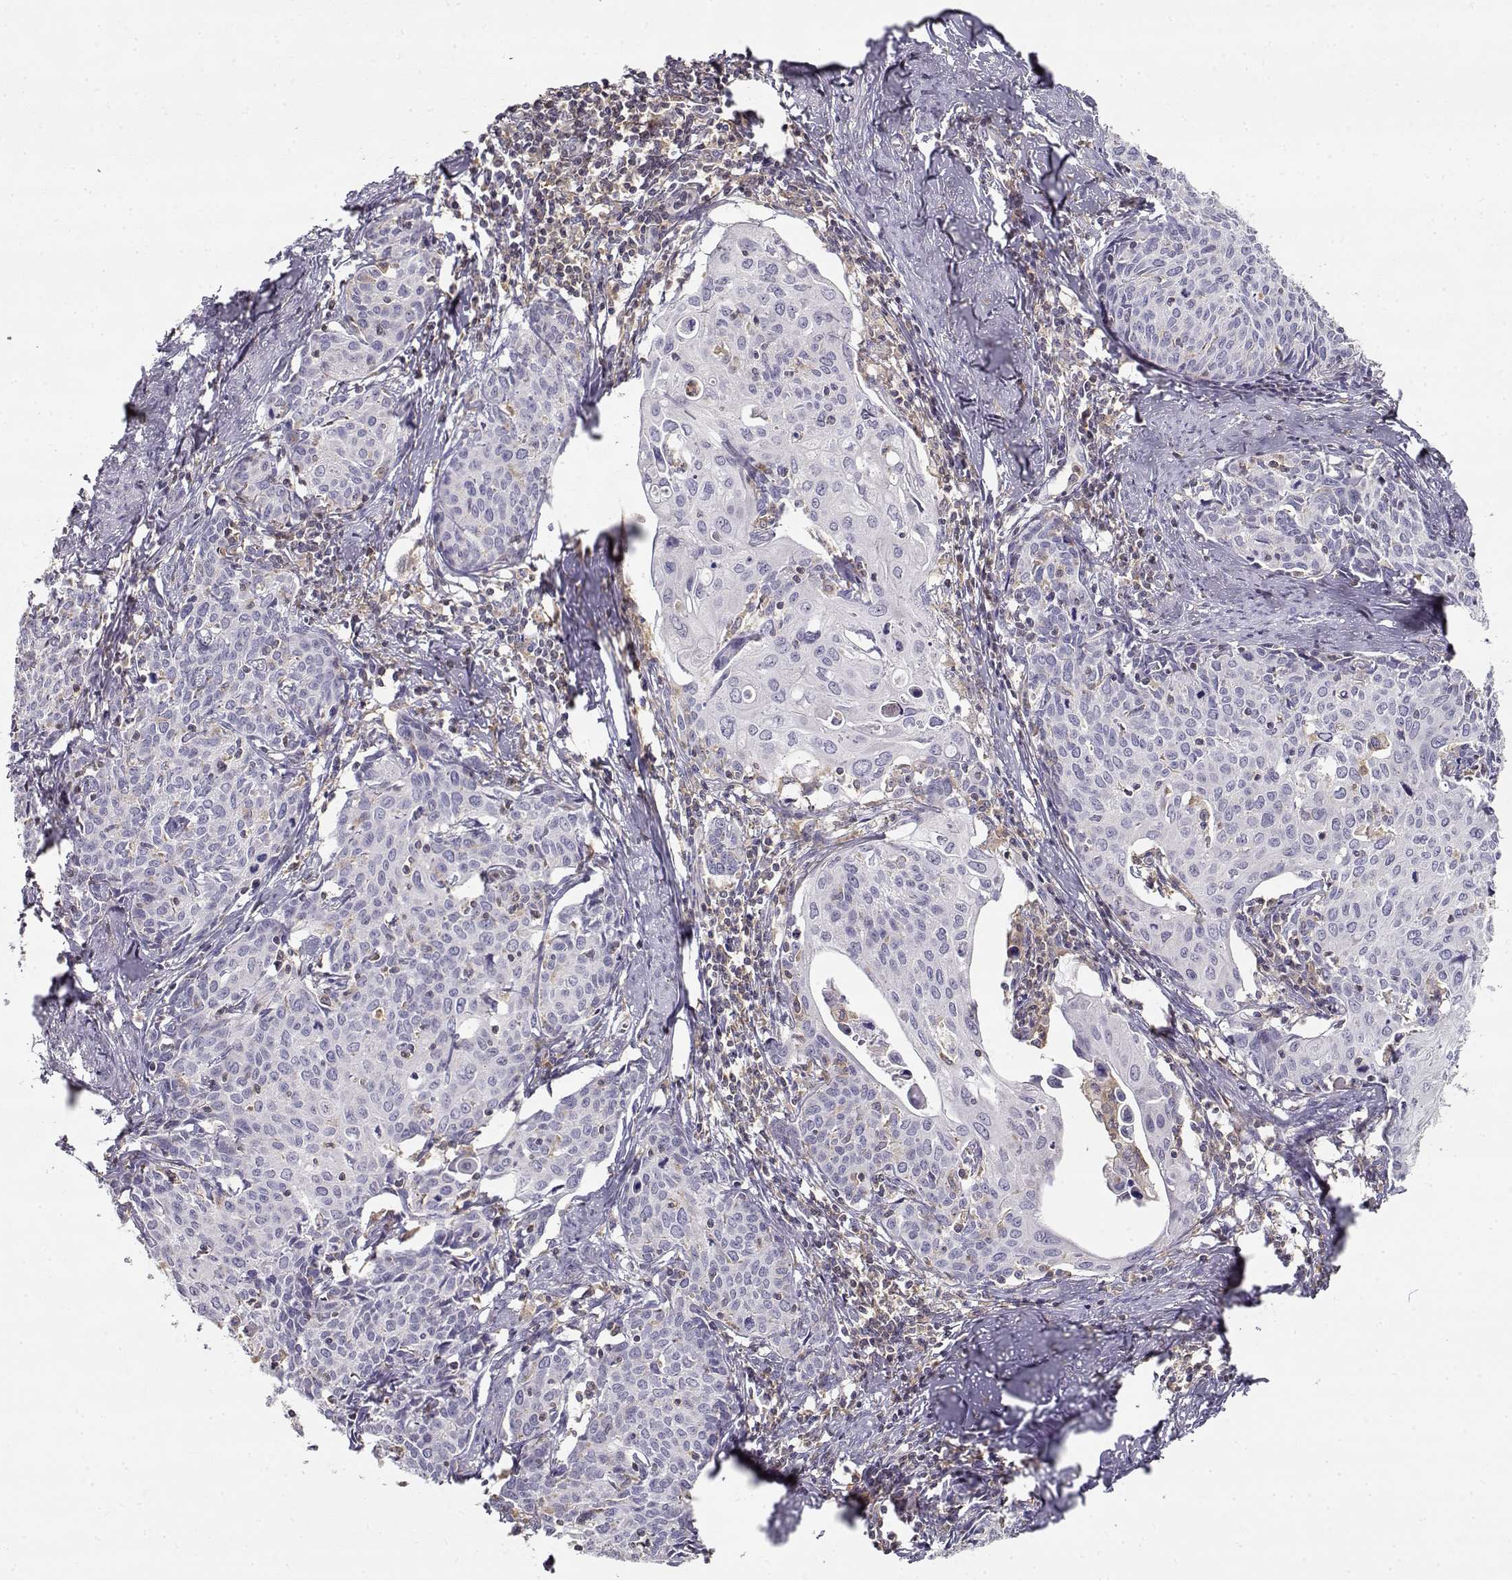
{"staining": {"intensity": "negative", "quantity": "none", "location": "none"}, "tissue": "cervical cancer", "cell_type": "Tumor cells", "image_type": "cancer", "snomed": [{"axis": "morphology", "description": "Squamous cell carcinoma, NOS"}, {"axis": "topography", "description": "Cervix"}], "caption": "Cervical cancer (squamous cell carcinoma) was stained to show a protein in brown. There is no significant staining in tumor cells. Brightfield microscopy of immunohistochemistry stained with DAB (3,3'-diaminobenzidine) (brown) and hematoxylin (blue), captured at high magnification.", "gene": "VAV1", "patient": {"sex": "female", "age": 62}}